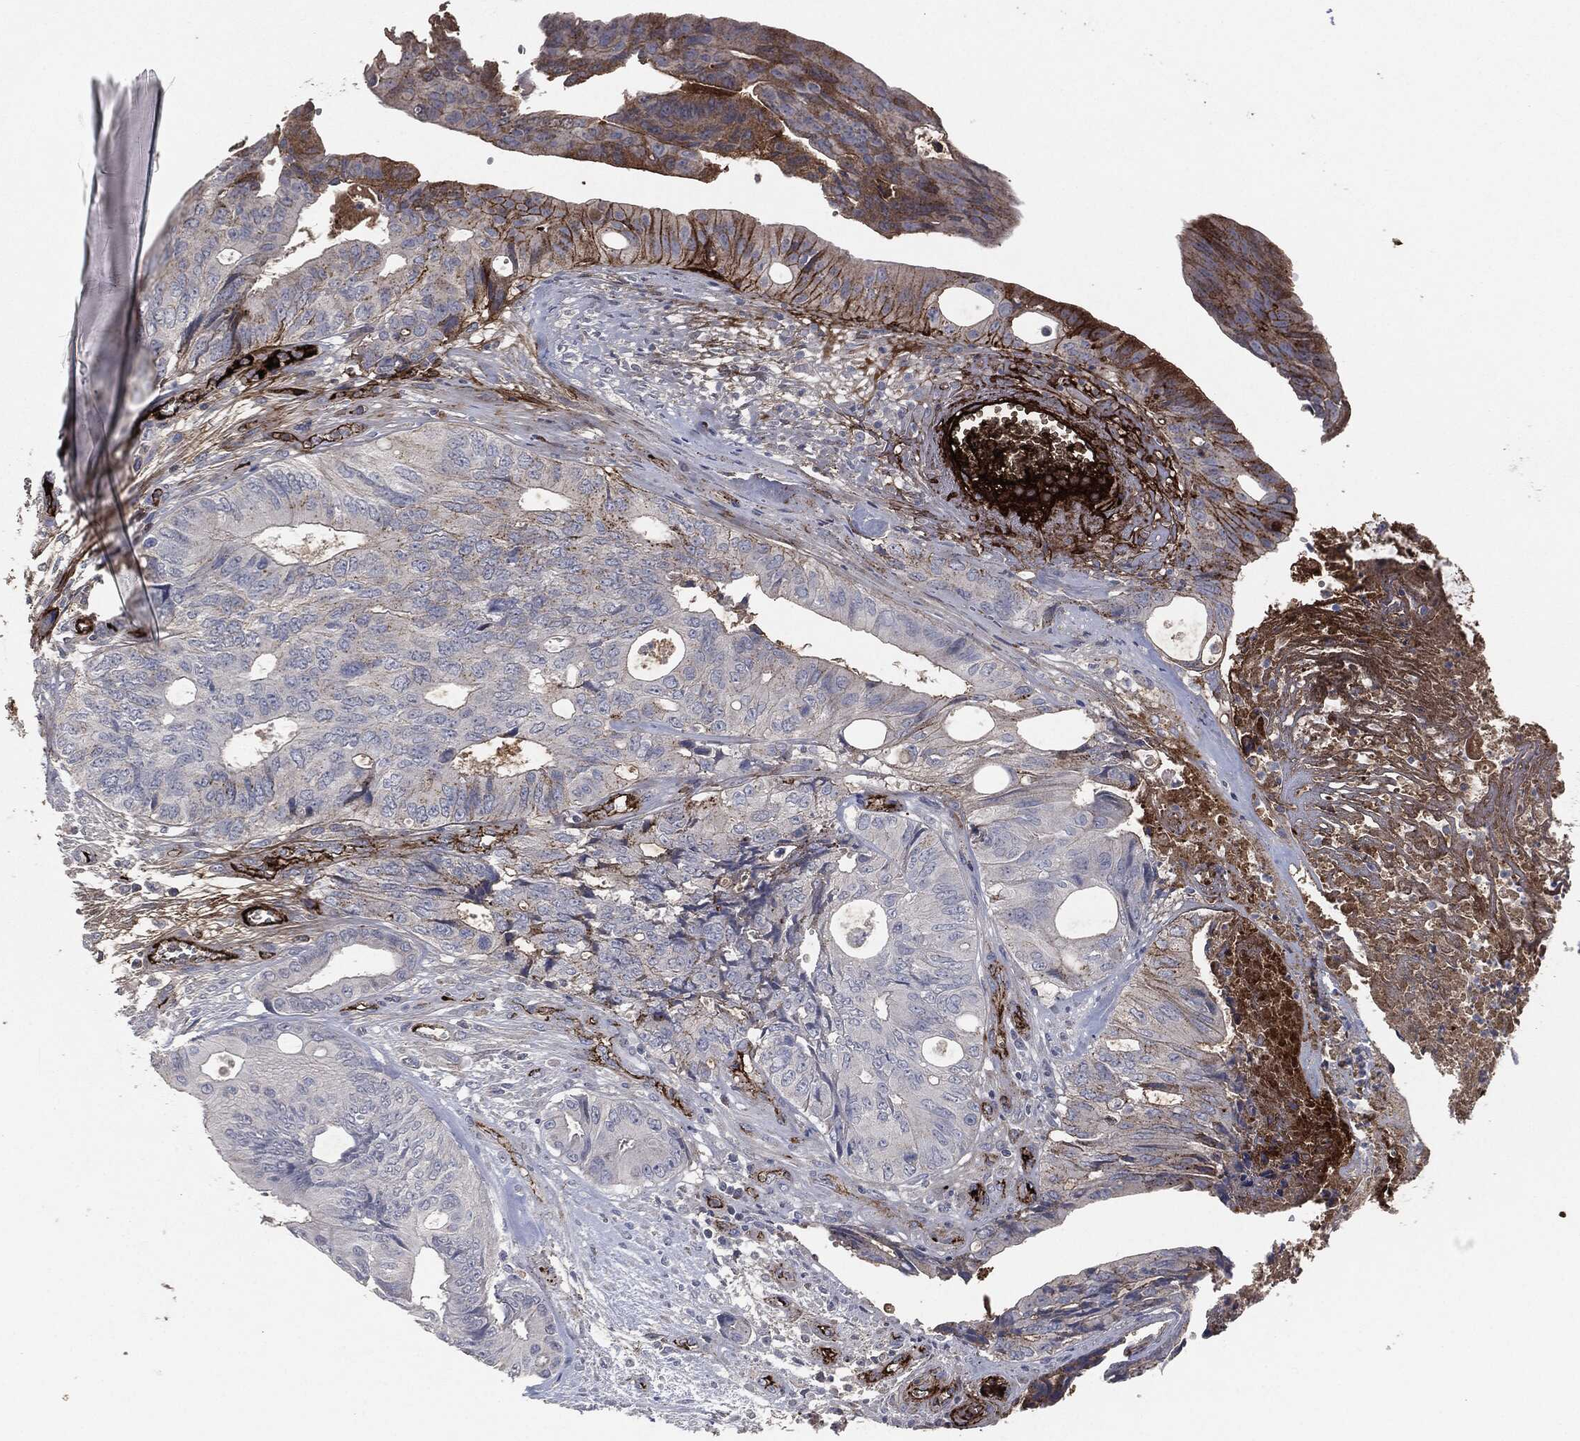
{"staining": {"intensity": "strong", "quantity": "<25%", "location": "cytoplasmic/membranous"}, "tissue": "colorectal cancer", "cell_type": "Tumor cells", "image_type": "cancer", "snomed": [{"axis": "morphology", "description": "Normal tissue, NOS"}, {"axis": "morphology", "description": "Adenocarcinoma, NOS"}, {"axis": "topography", "description": "Colon"}], "caption": "A photomicrograph of colorectal cancer (adenocarcinoma) stained for a protein shows strong cytoplasmic/membranous brown staining in tumor cells.", "gene": "APOB", "patient": {"sex": "male", "age": 65}}